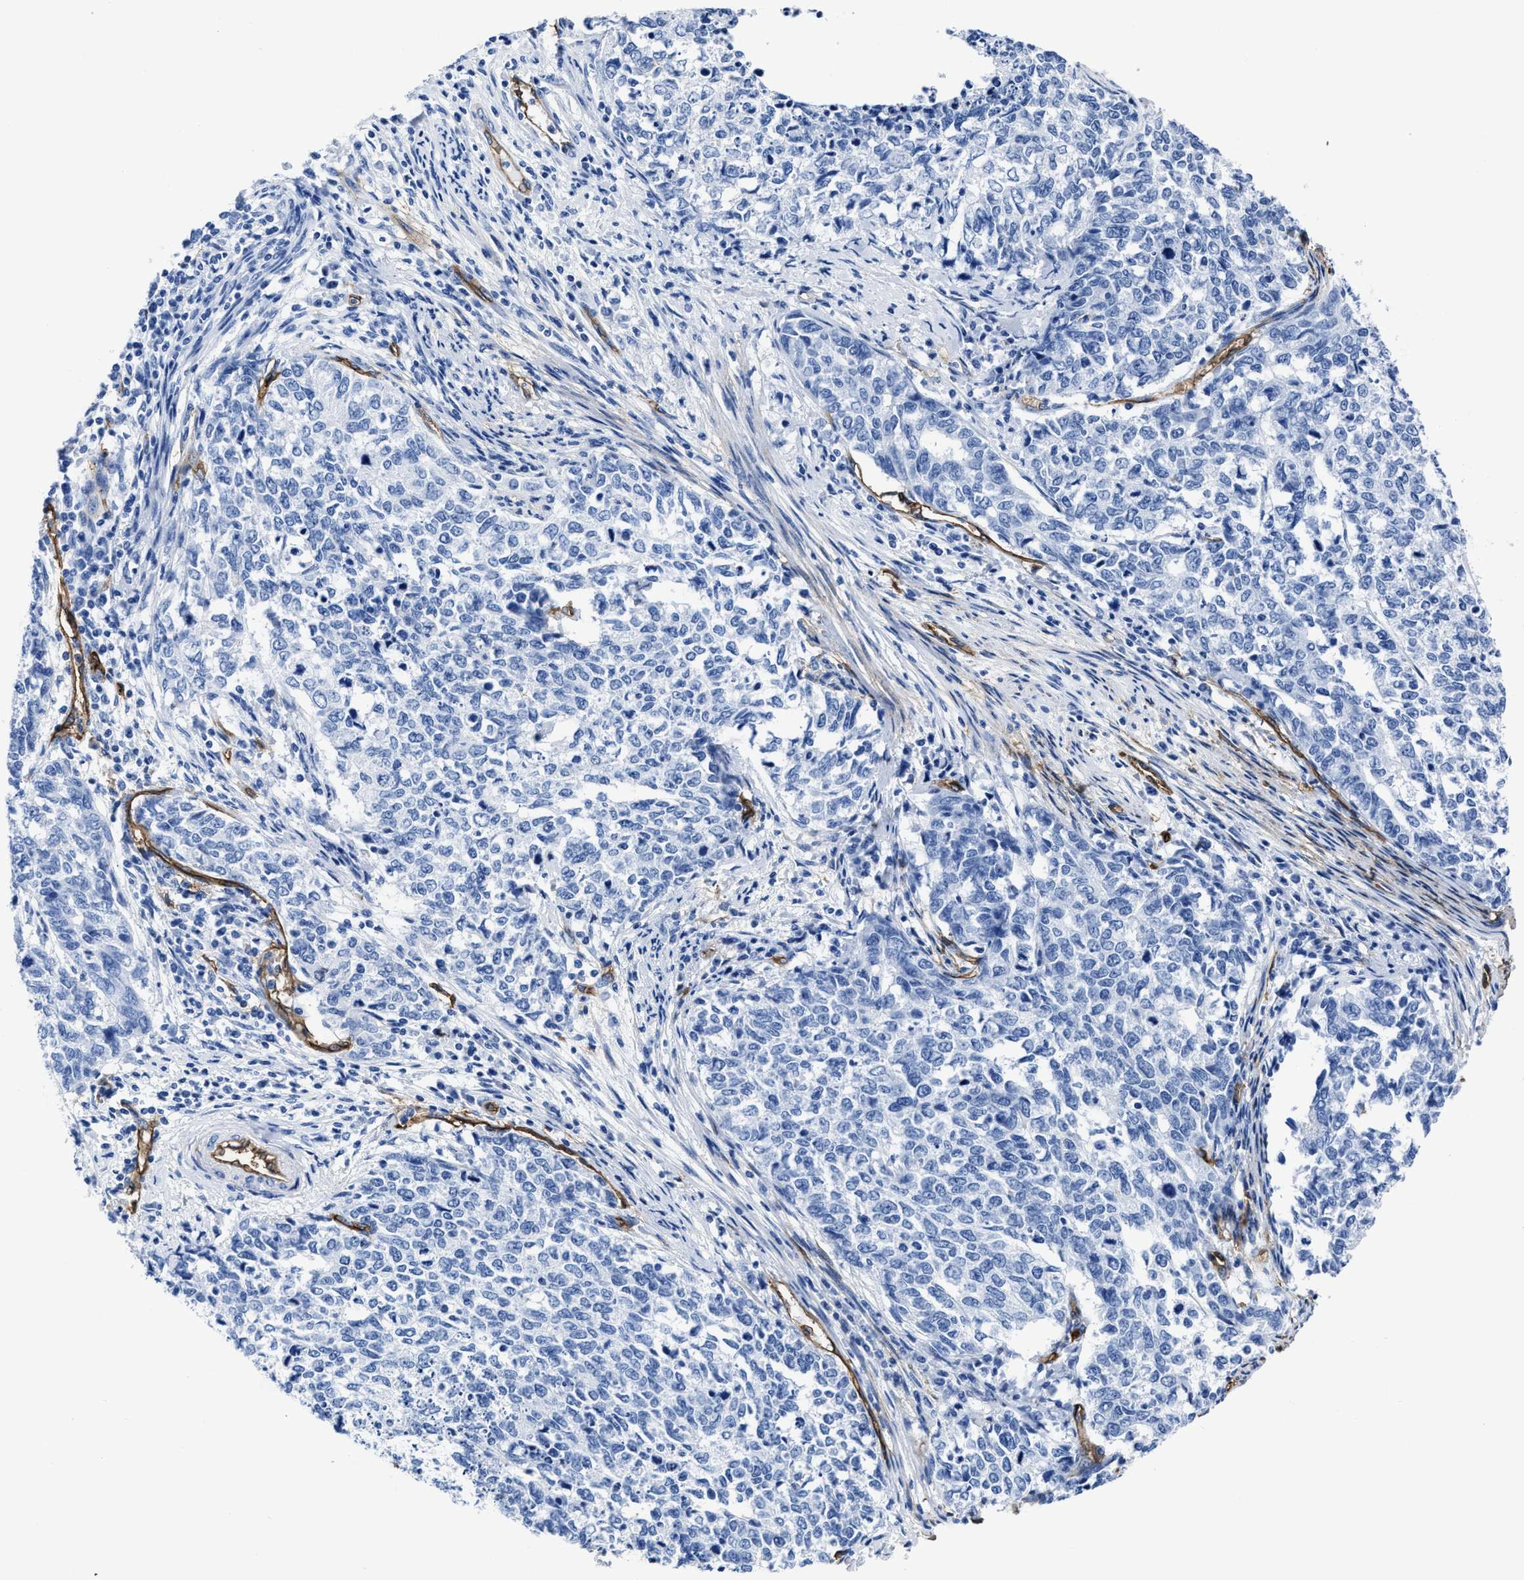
{"staining": {"intensity": "negative", "quantity": "none", "location": "none"}, "tissue": "cervical cancer", "cell_type": "Tumor cells", "image_type": "cancer", "snomed": [{"axis": "morphology", "description": "Squamous cell carcinoma, NOS"}, {"axis": "topography", "description": "Cervix"}], "caption": "DAB (3,3'-diaminobenzidine) immunohistochemical staining of human cervical squamous cell carcinoma demonstrates no significant positivity in tumor cells.", "gene": "AQP1", "patient": {"sex": "female", "age": 63}}